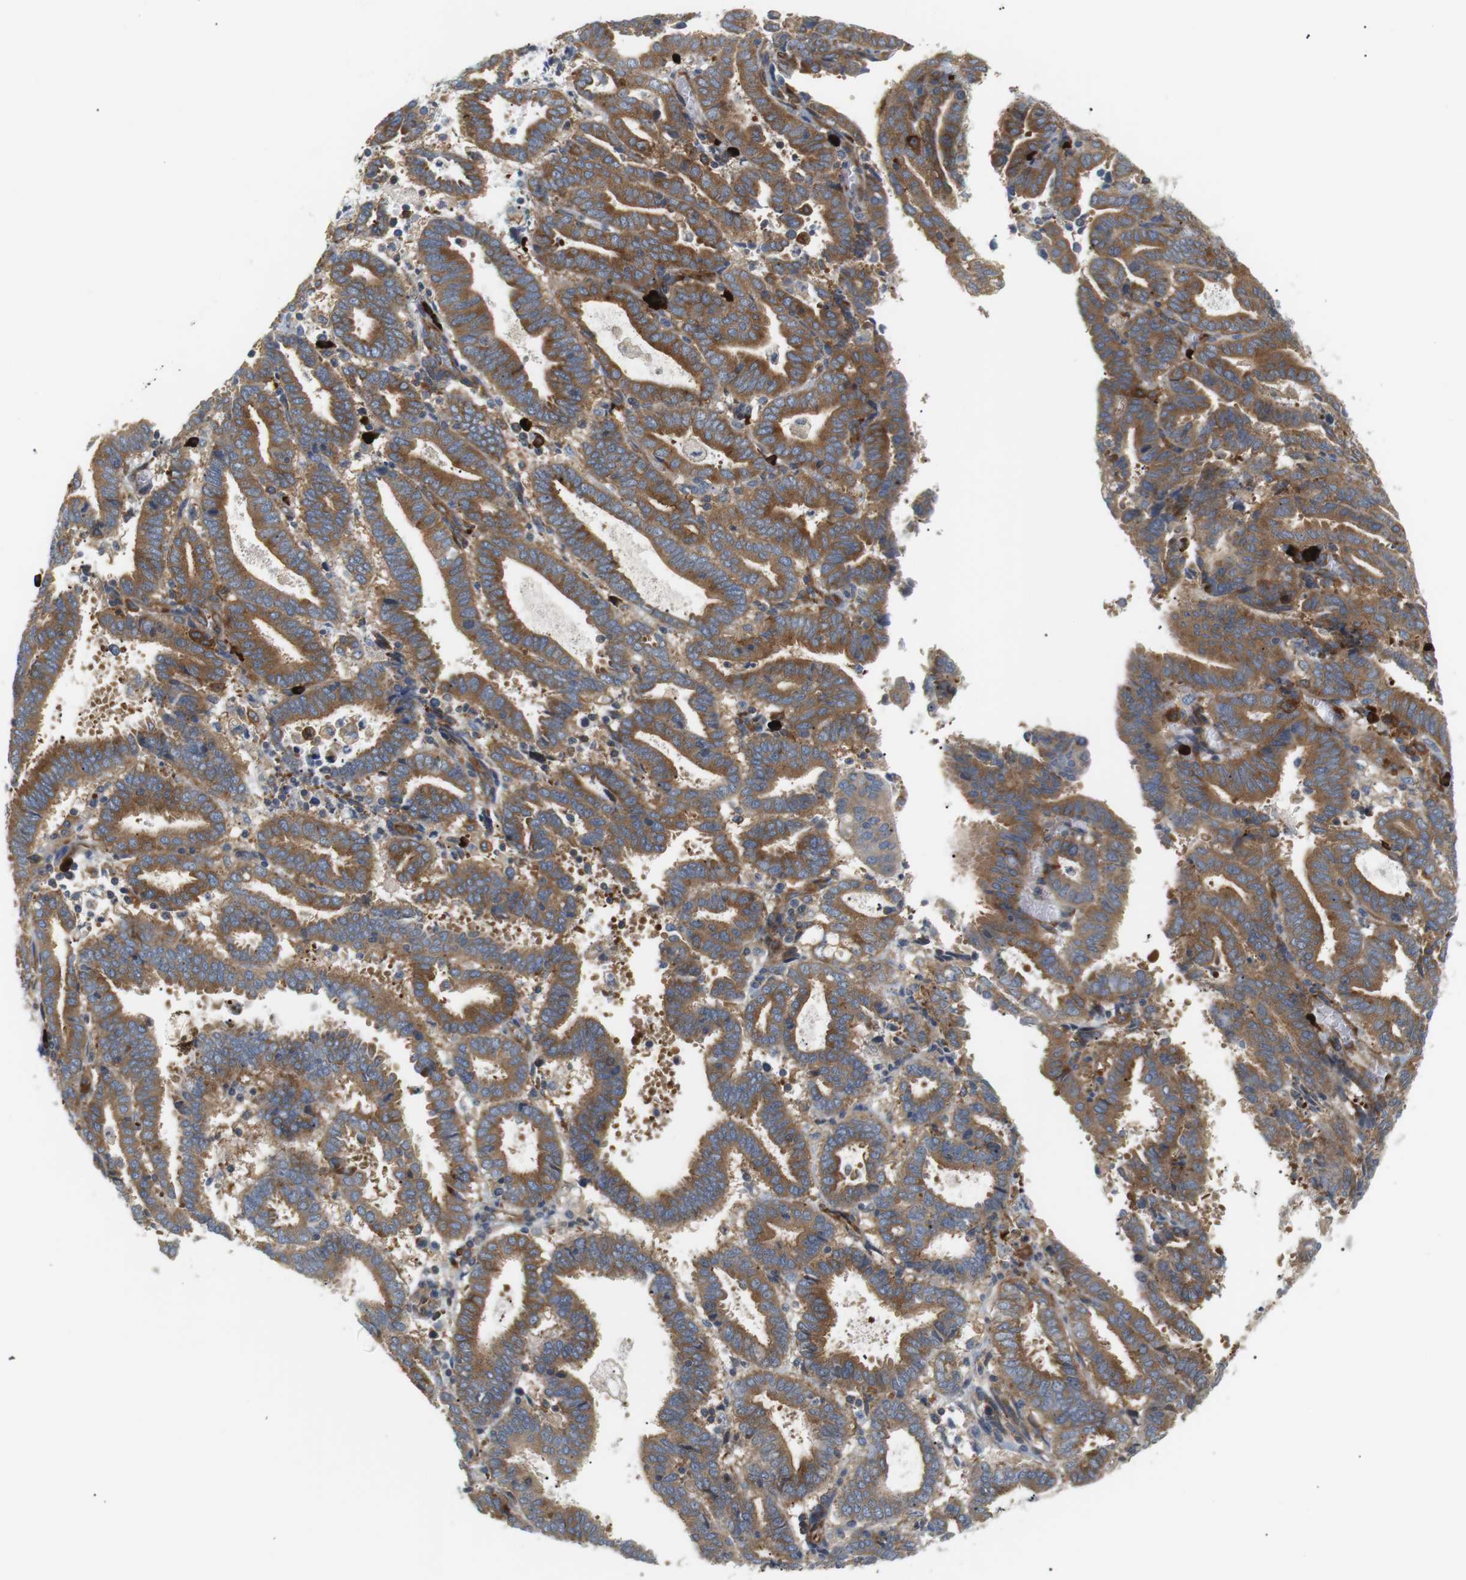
{"staining": {"intensity": "moderate", "quantity": ">75%", "location": "cytoplasmic/membranous"}, "tissue": "endometrial cancer", "cell_type": "Tumor cells", "image_type": "cancer", "snomed": [{"axis": "morphology", "description": "Adenocarcinoma, NOS"}, {"axis": "topography", "description": "Uterus"}], "caption": "Immunohistochemistry micrograph of human endometrial adenocarcinoma stained for a protein (brown), which shows medium levels of moderate cytoplasmic/membranous staining in approximately >75% of tumor cells.", "gene": "TMEM200A", "patient": {"sex": "female", "age": 83}}